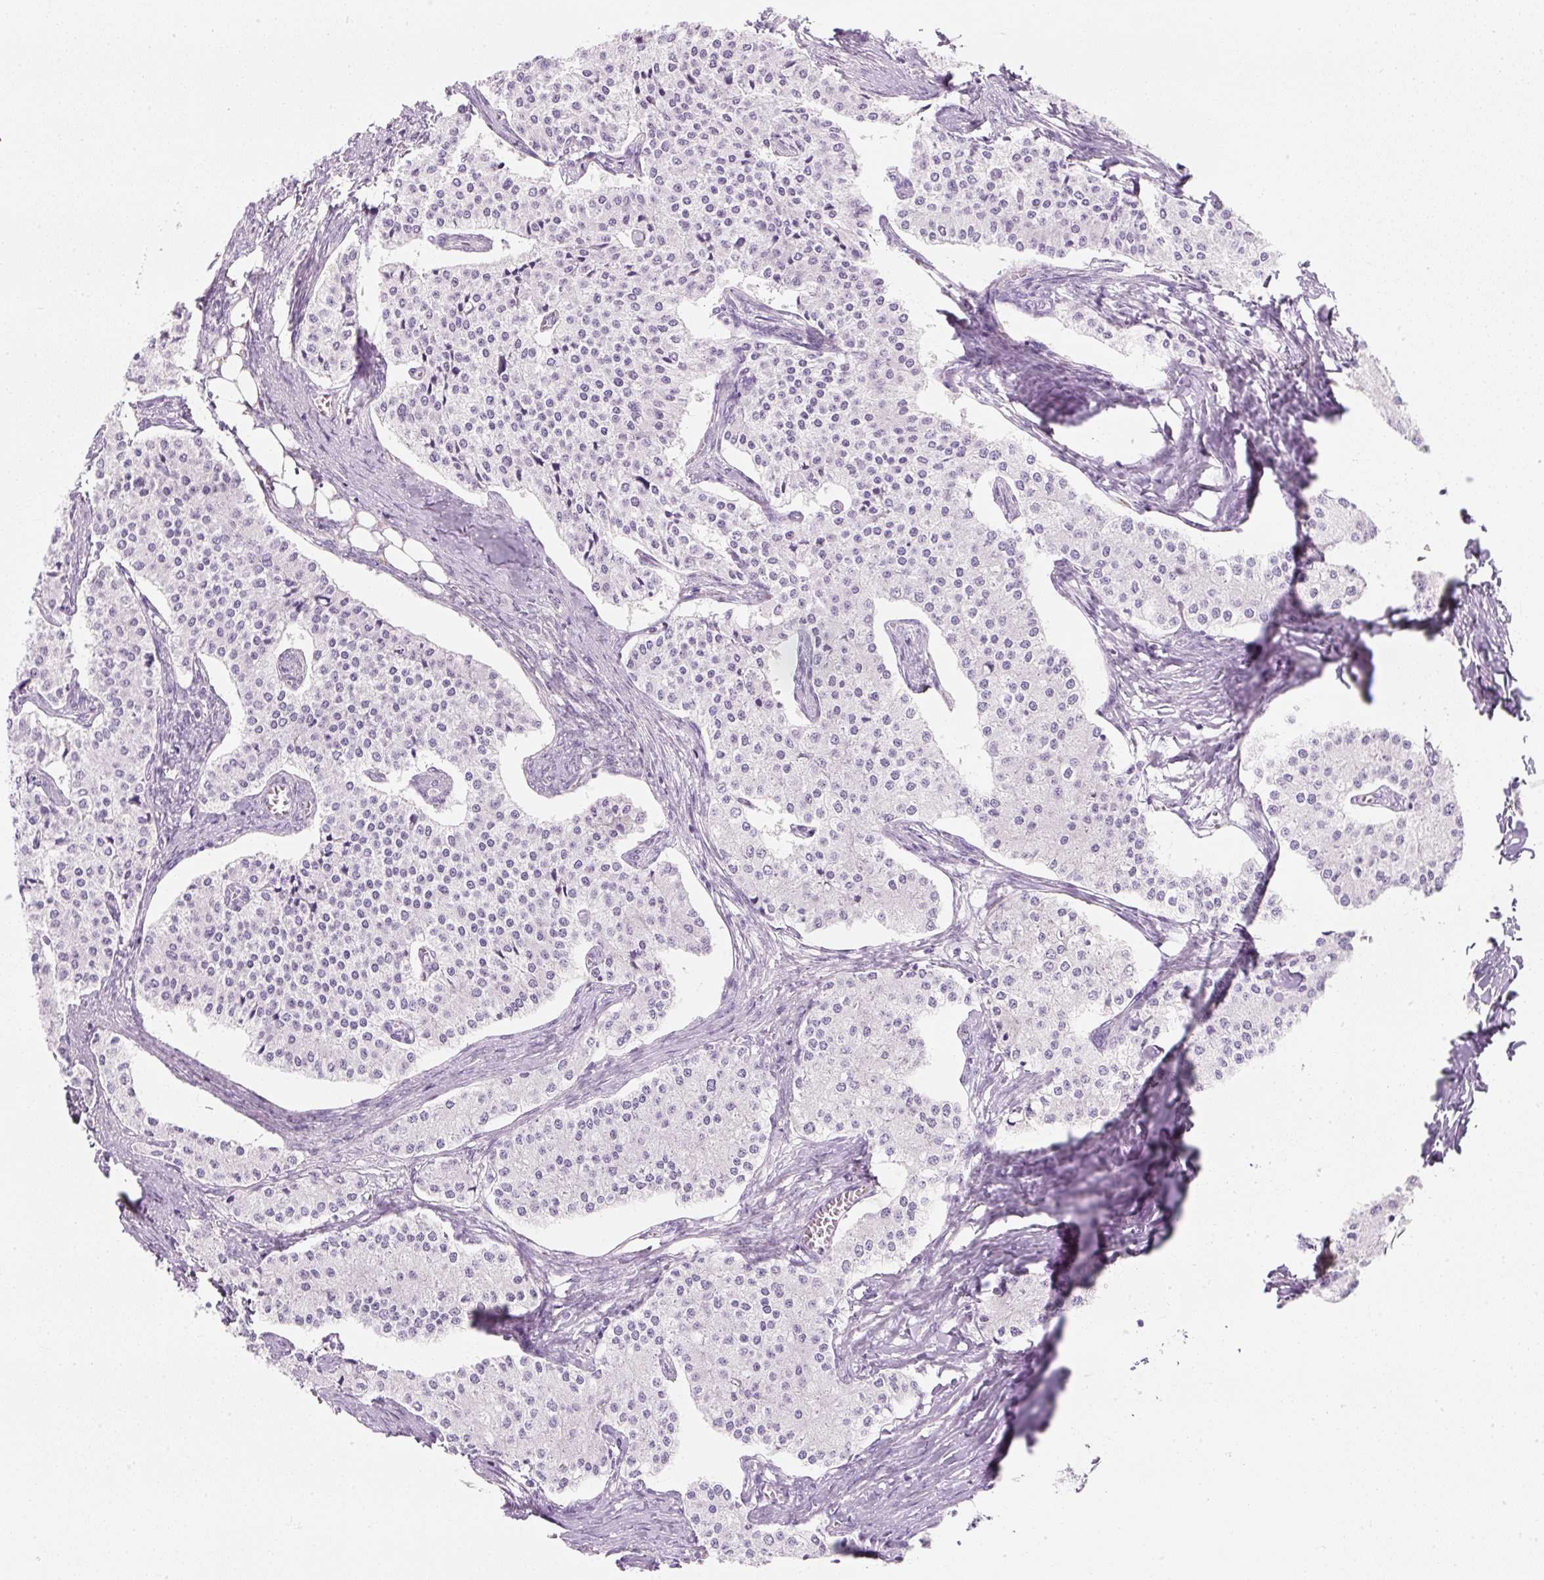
{"staining": {"intensity": "negative", "quantity": "none", "location": "none"}, "tissue": "carcinoid", "cell_type": "Tumor cells", "image_type": "cancer", "snomed": [{"axis": "morphology", "description": "Carcinoid, malignant, NOS"}, {"axis": "topography", "description": "Colon"}], "caption": "Immunohistochemistry photomicrograph of human carcinoid stained for a protein (brown), which shows no positivity in tumor cells. (DAB (3,3'-diaminobenzidine) IHC with hematoxylin counter stain).", "gene": "PF4V1", "patient": {"sex": "female", "age": 52}}